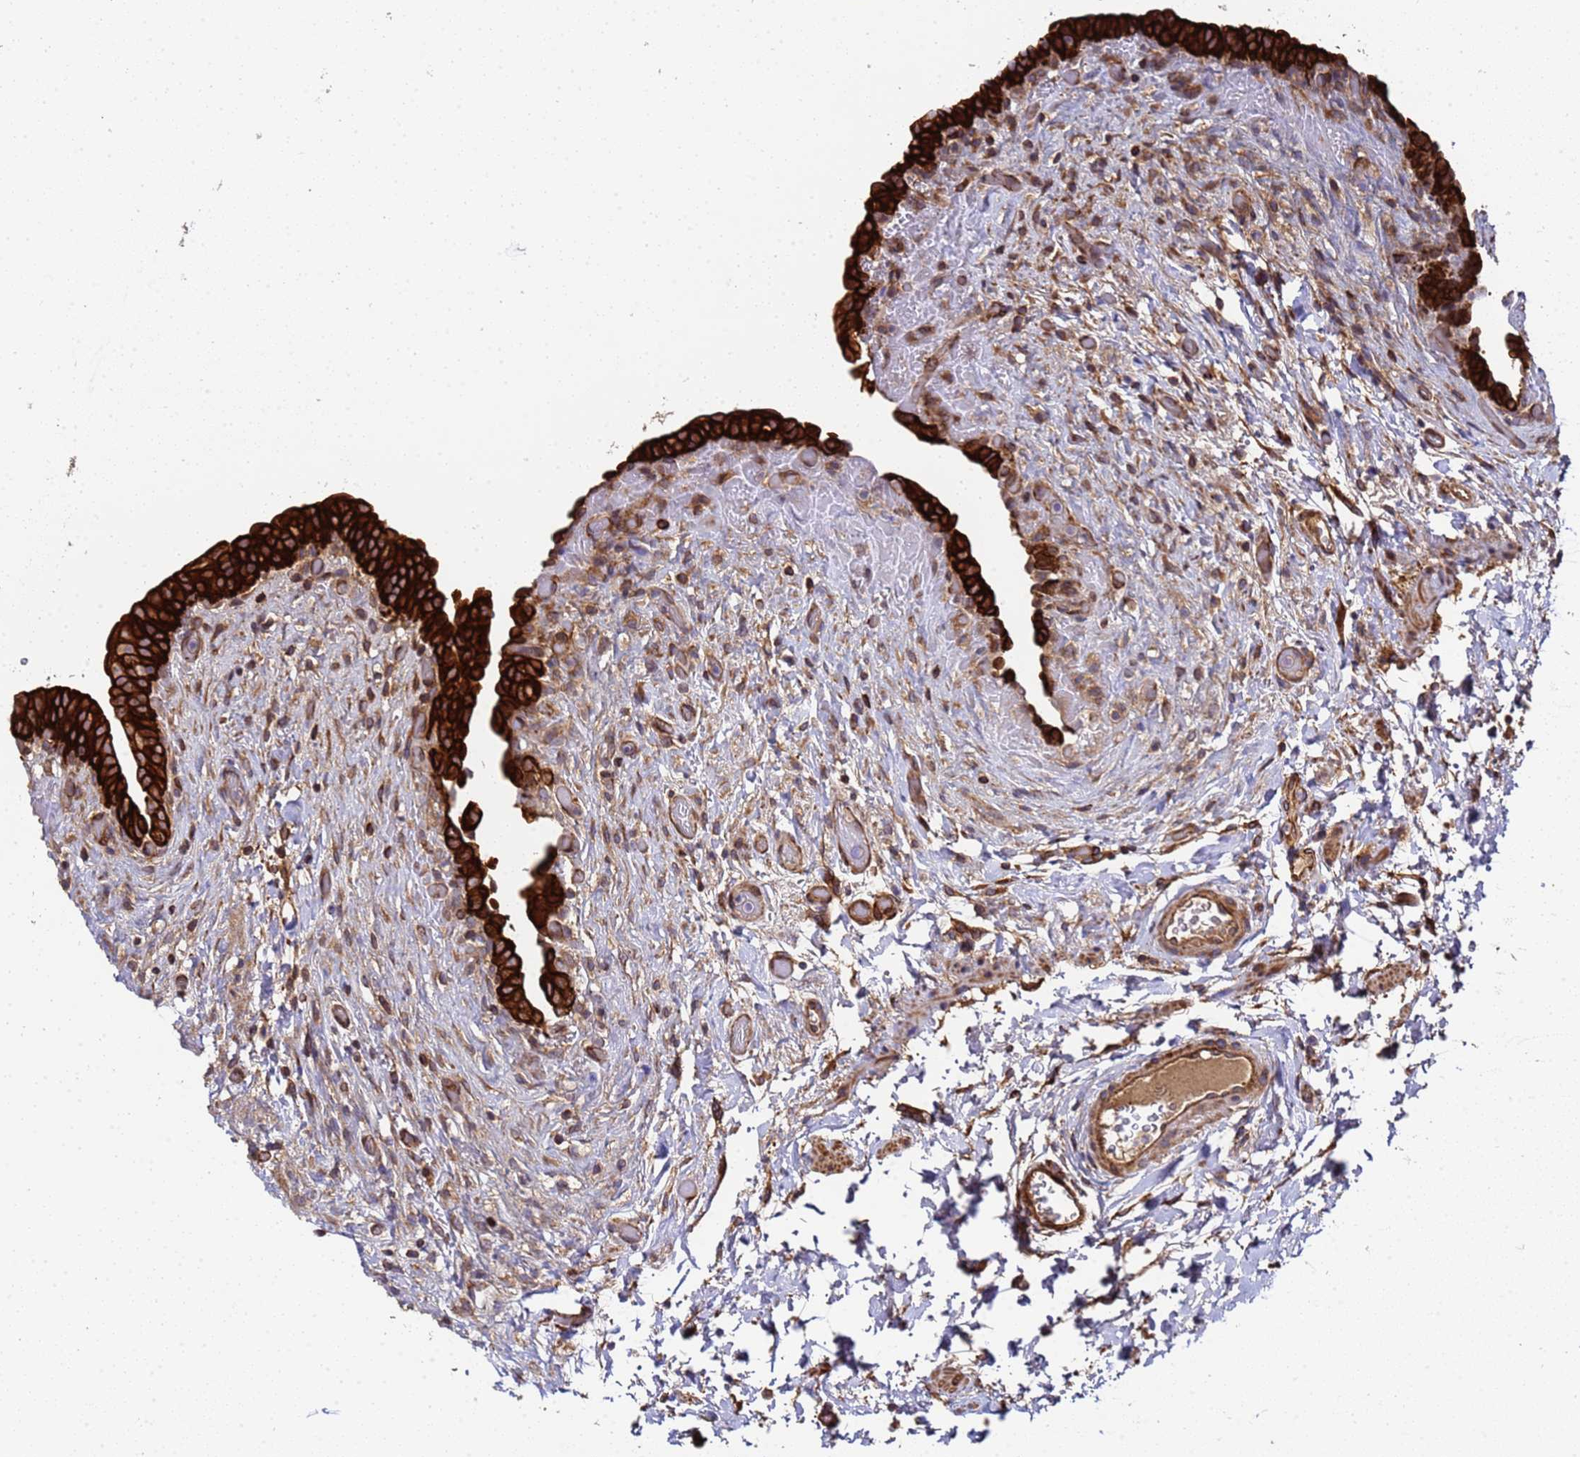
{"staining": {"intensity": "strong", "quantity": ">75%", "location": "cytoplasmic/membranous"}, "tissue": "urinary bladder", "cell_type": "Urothelial cells", "image_type": "normal", "snomed": [{"axis": "morphology", "description": "Normal tissue, NOS"}, {"axis": "topography", "description": "Urinary bladder"}], "caption": "Immunohistochemistry image of unremarkable urinary bladder: urinary bladder stained using immunohistochemistry displays high levels of strong protein expression localized specifically in the cytoplasmic/membranous of urothelial cells, appearing as a cytoplasmic/membranous brown color.", "gene": "MOCS1", "patient": {"sex": "male", "age": 69}}